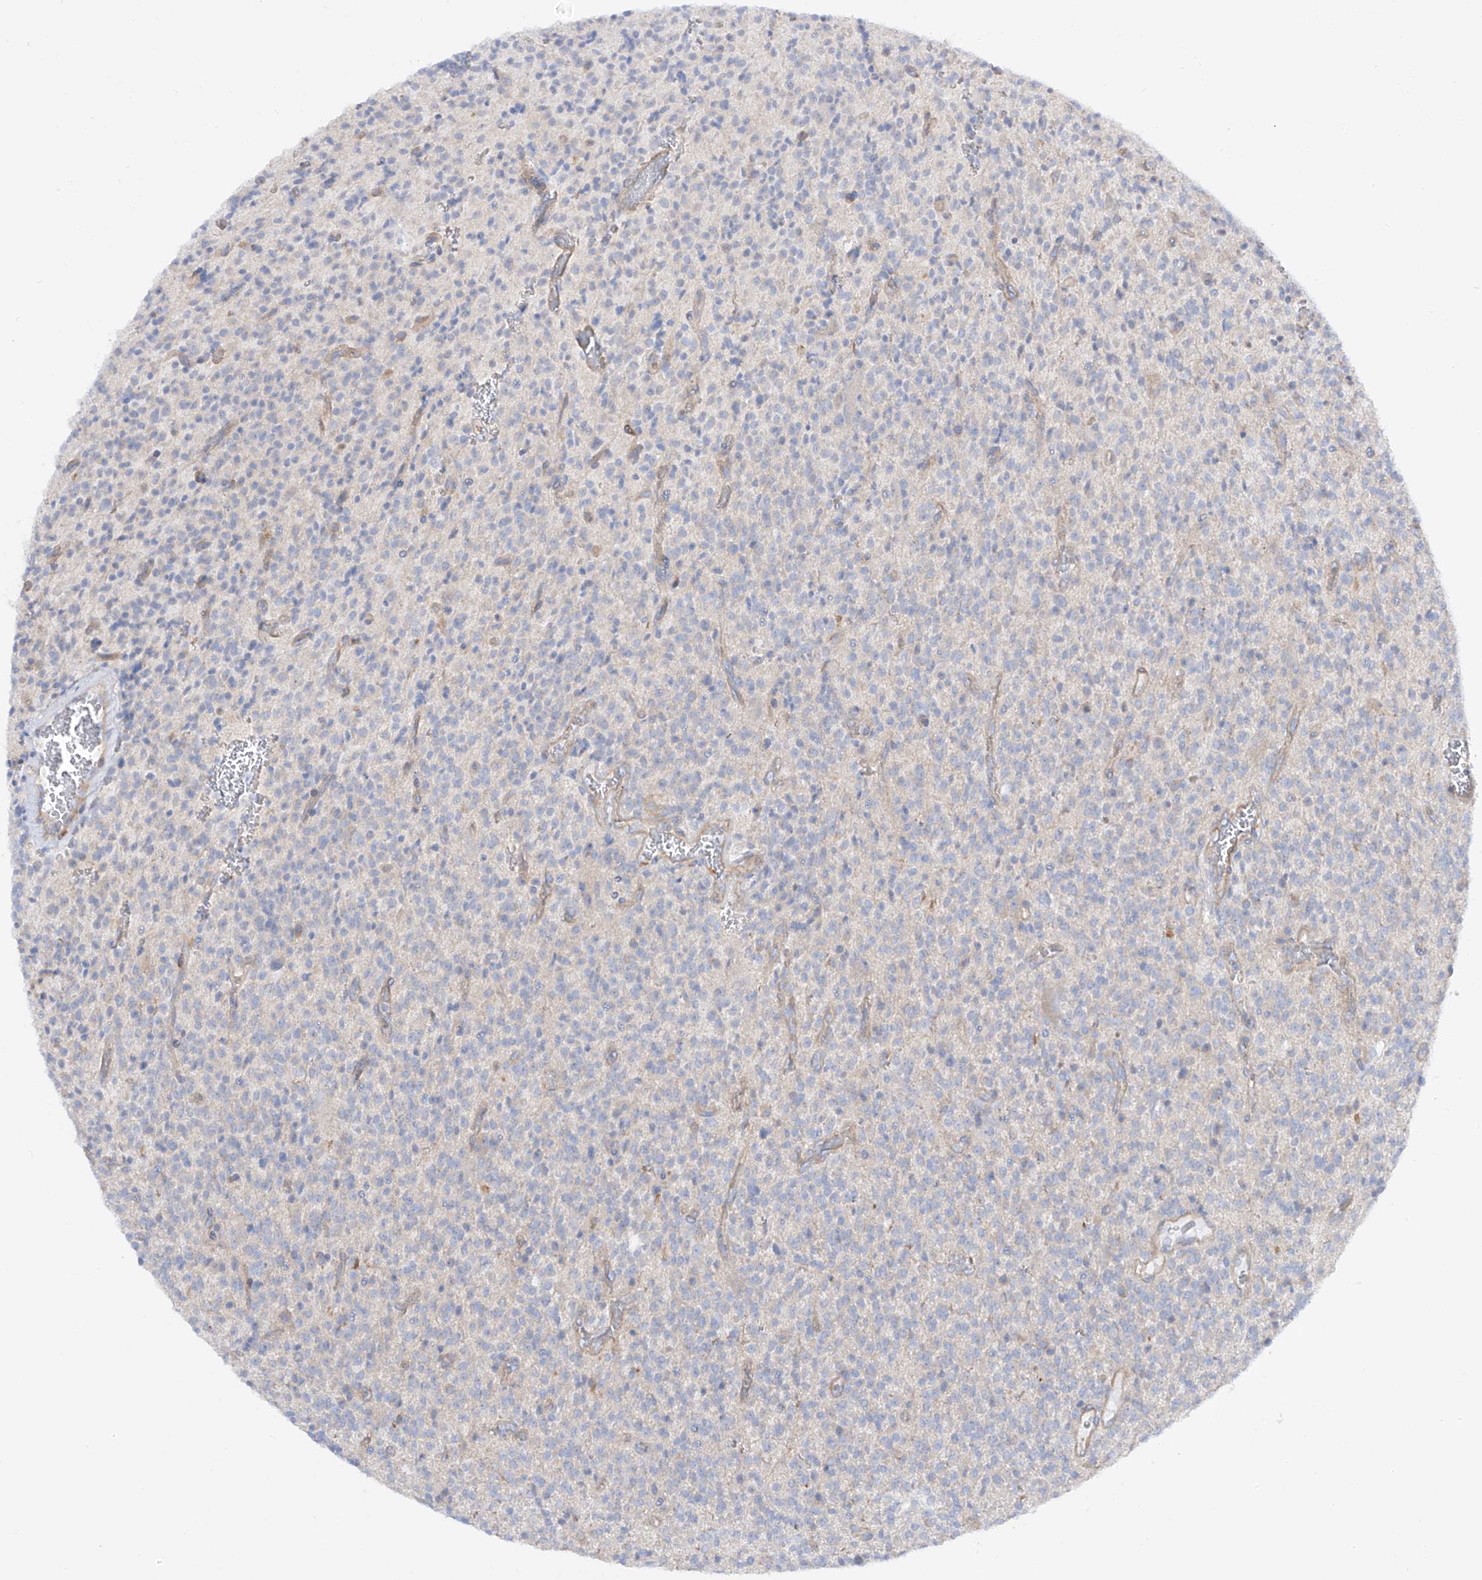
{"staining": {"intensity": "negative", "quantity": "none", "location": "none"}, "tissue": "glioma", "cell_type": "Tumor cells", "image_type": "cancer", "snomed": [{"axis": "morphology", "description": "Glioma, malignant, High grade"}, {"axis": "topography", "description": "Brain"}], "caption": "A high-resolution histopathology image shows IHC staining of malignant glioma (high-grade), which reveals no significant staining in tumor cells.", "gene": "LCA5", "patient": {"sex": "male", "age": 34}}